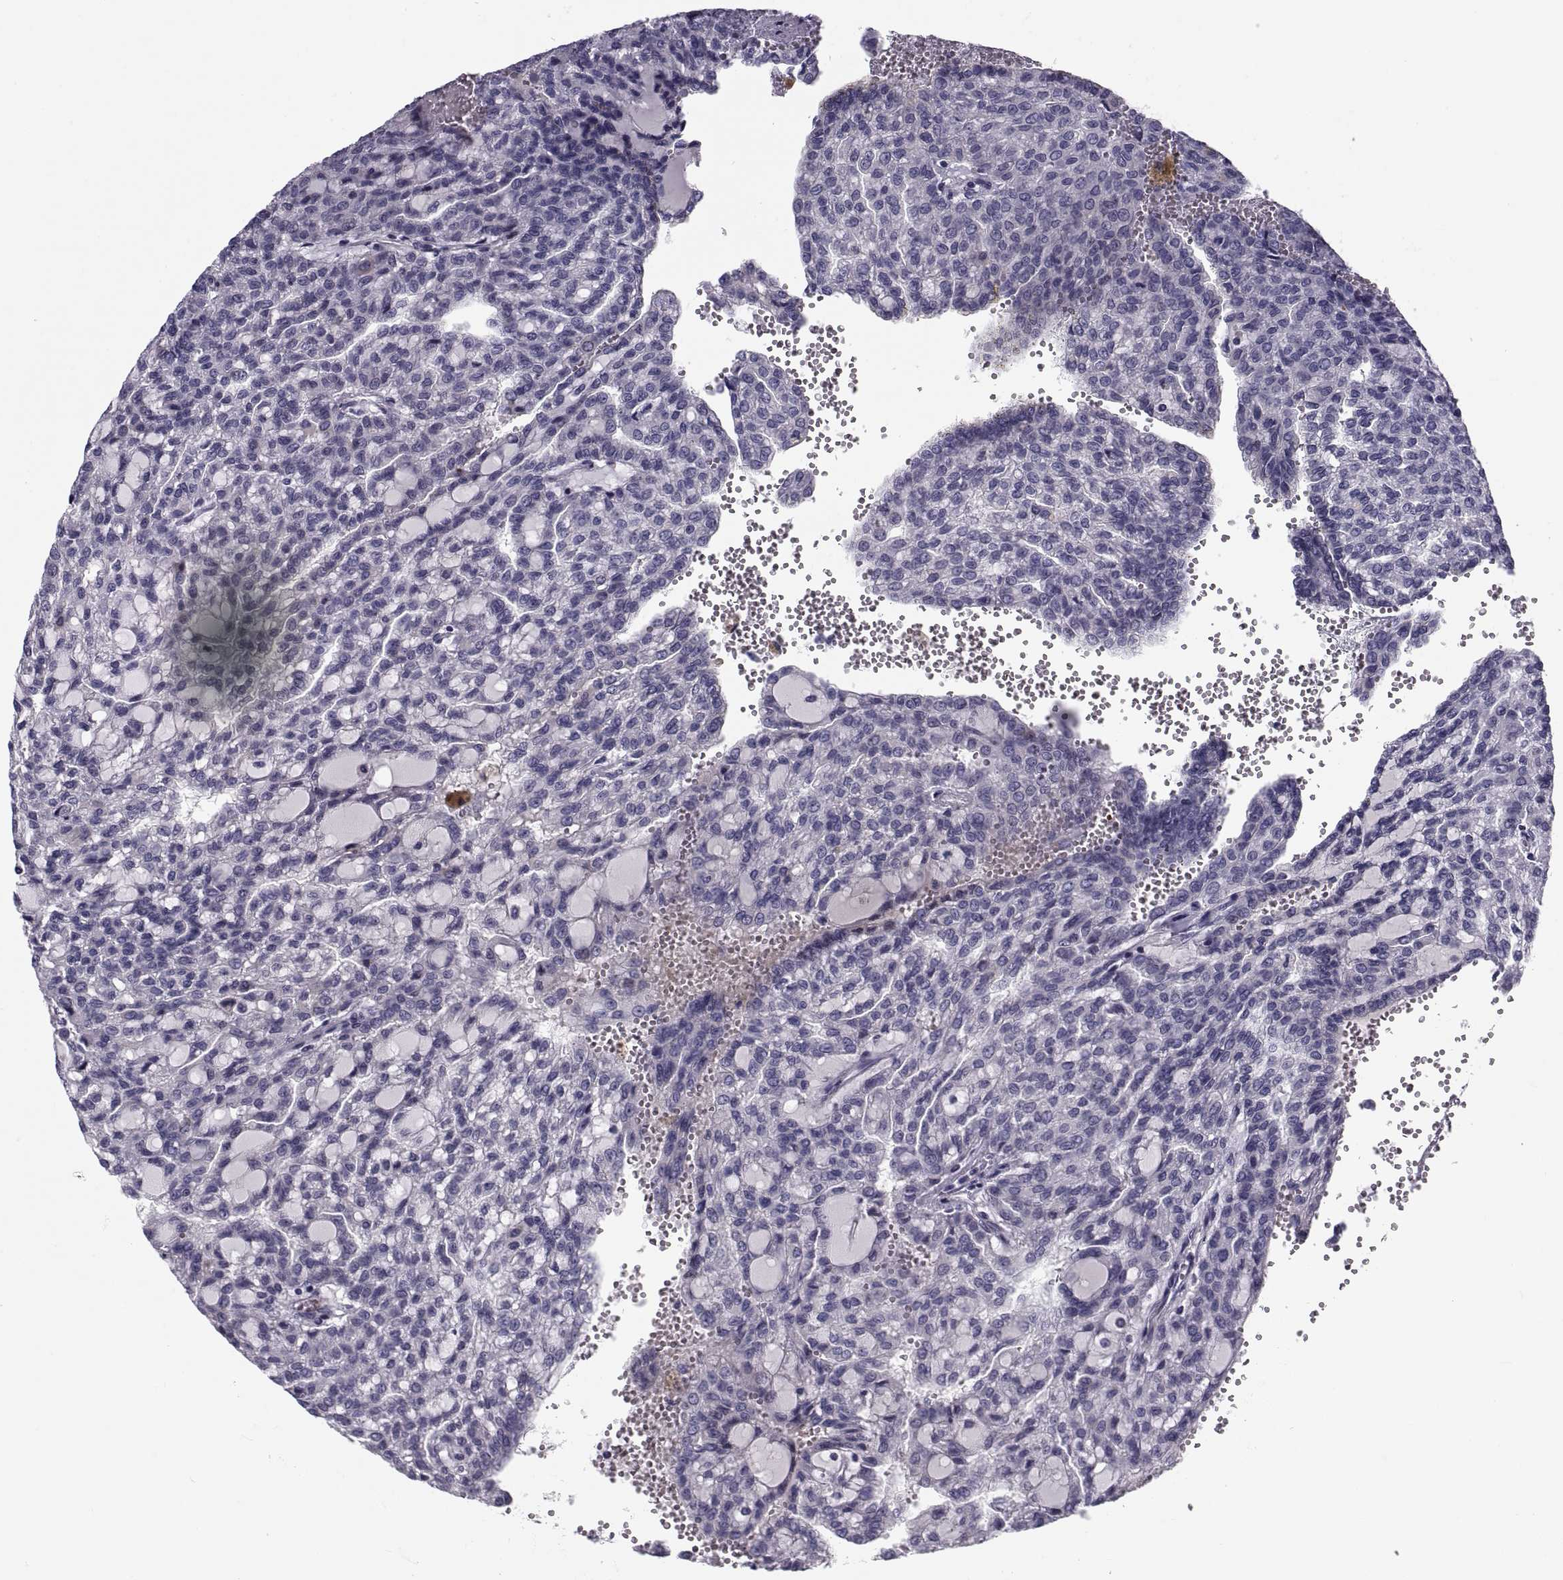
{"staining": {"intensity": "negative", "quantity": "none", "location": "none"}, "tissue": "renal cancer", "cell_type": "Tumor cells", "image_type": "cancer", "snomed": [{"axis": "morphology", "description": "Adenocarcinoma, NOS"}, {"axis": "topography", "description": "Kidney"}], "caption": "The histopathology image reveals no staining of tumor cells in renal cancer.", "gene": "PDZRN4", "patient": {"sex": "male", "age": 63}}